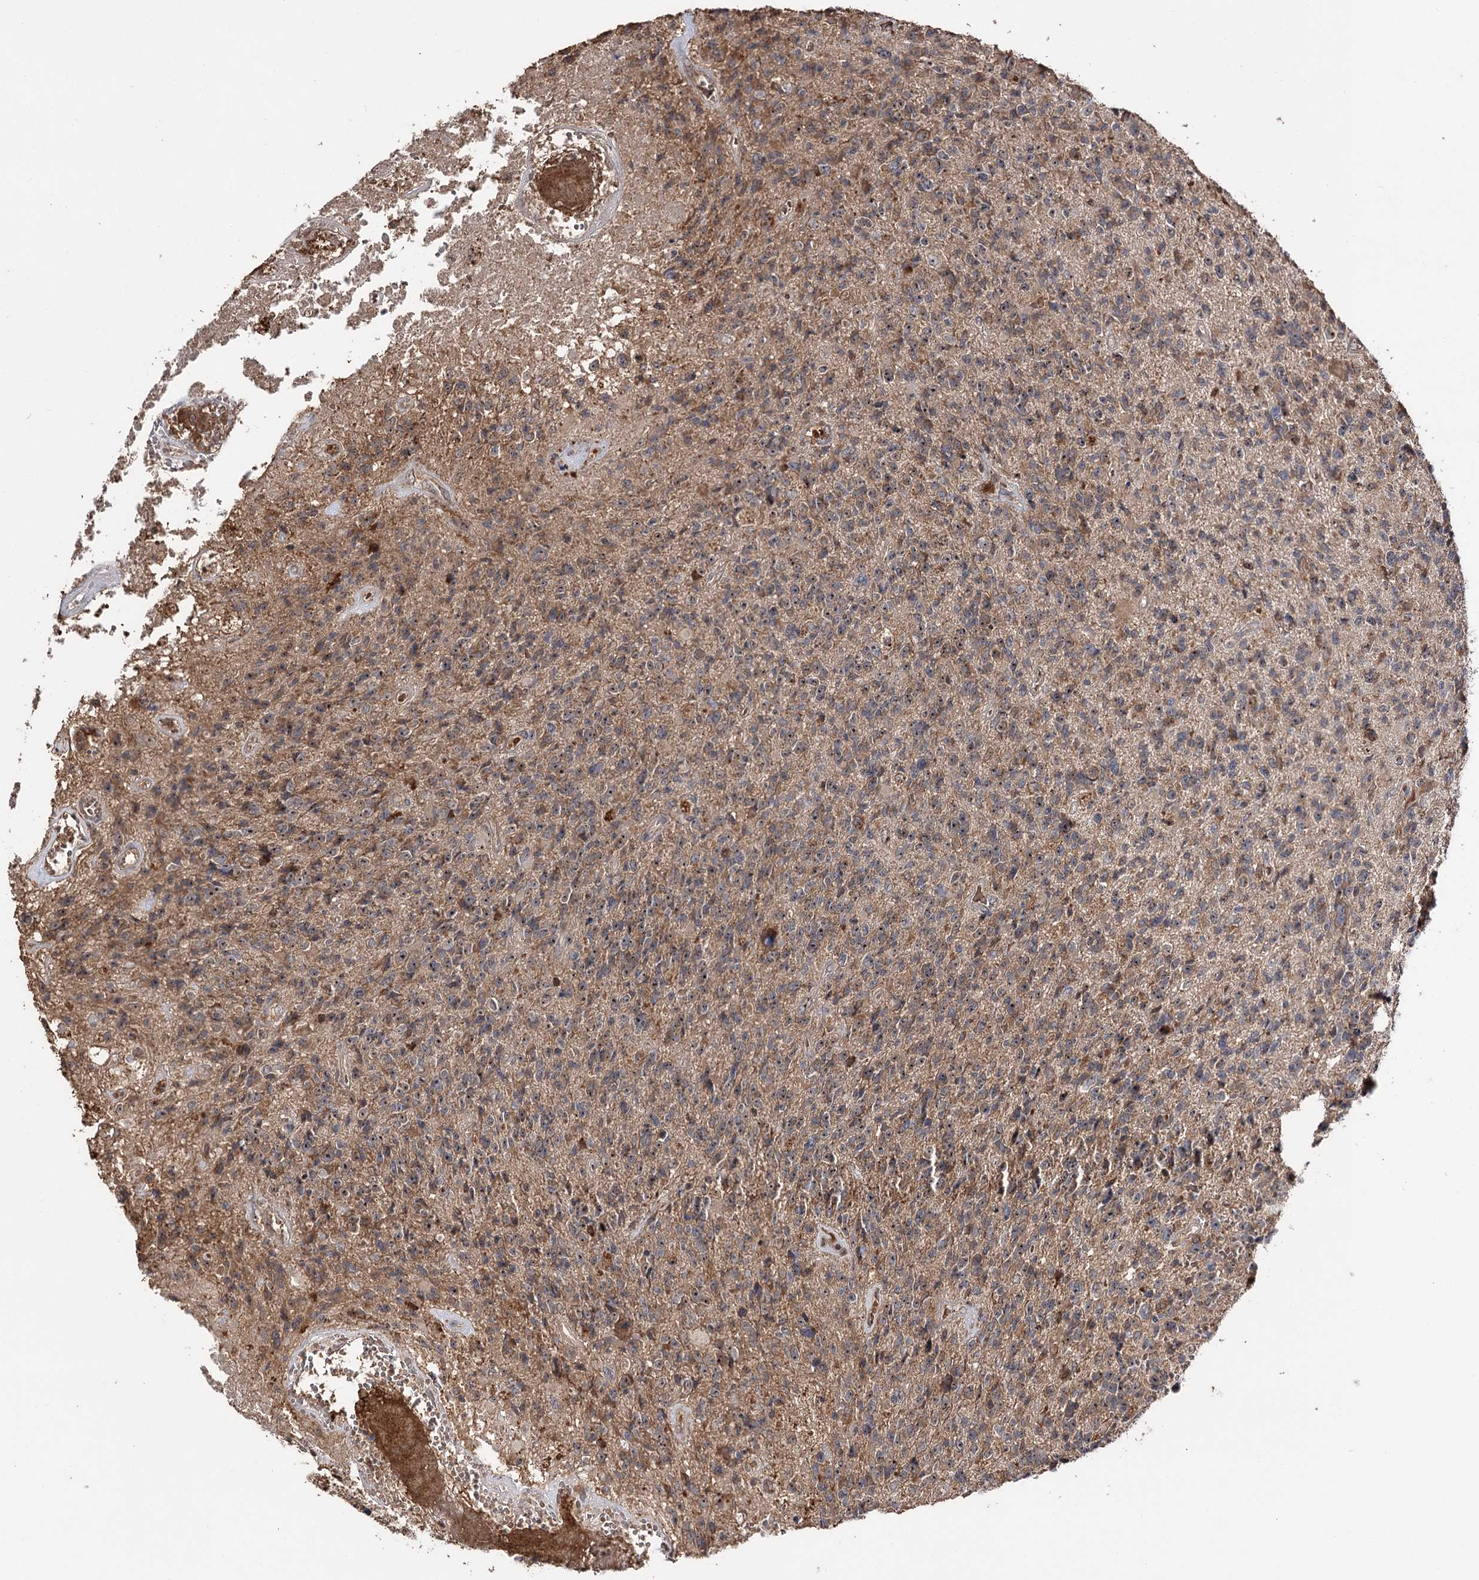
{"staining": {"intensity": "moderate", "quantity": ">75%", "location": "cytoplasmic/membranous,nuclear"}, "tissue": "glioma", "cell_type": "Tumor cells", "image_type": "cancer", "snomed": [{"axis": "morphology", "description": "Glioma, malignant, High grade"}, {"axis": "topography", "description": "Brain"}], "caption": "This is an image of IHC staining of malignant glioma (high-grade), which shows moderate staining in the cytoplasmic/membranous and nuclear of tumor cells.", "gene": "FAM53B", "patient": {"sex": "male", "age": 76}}